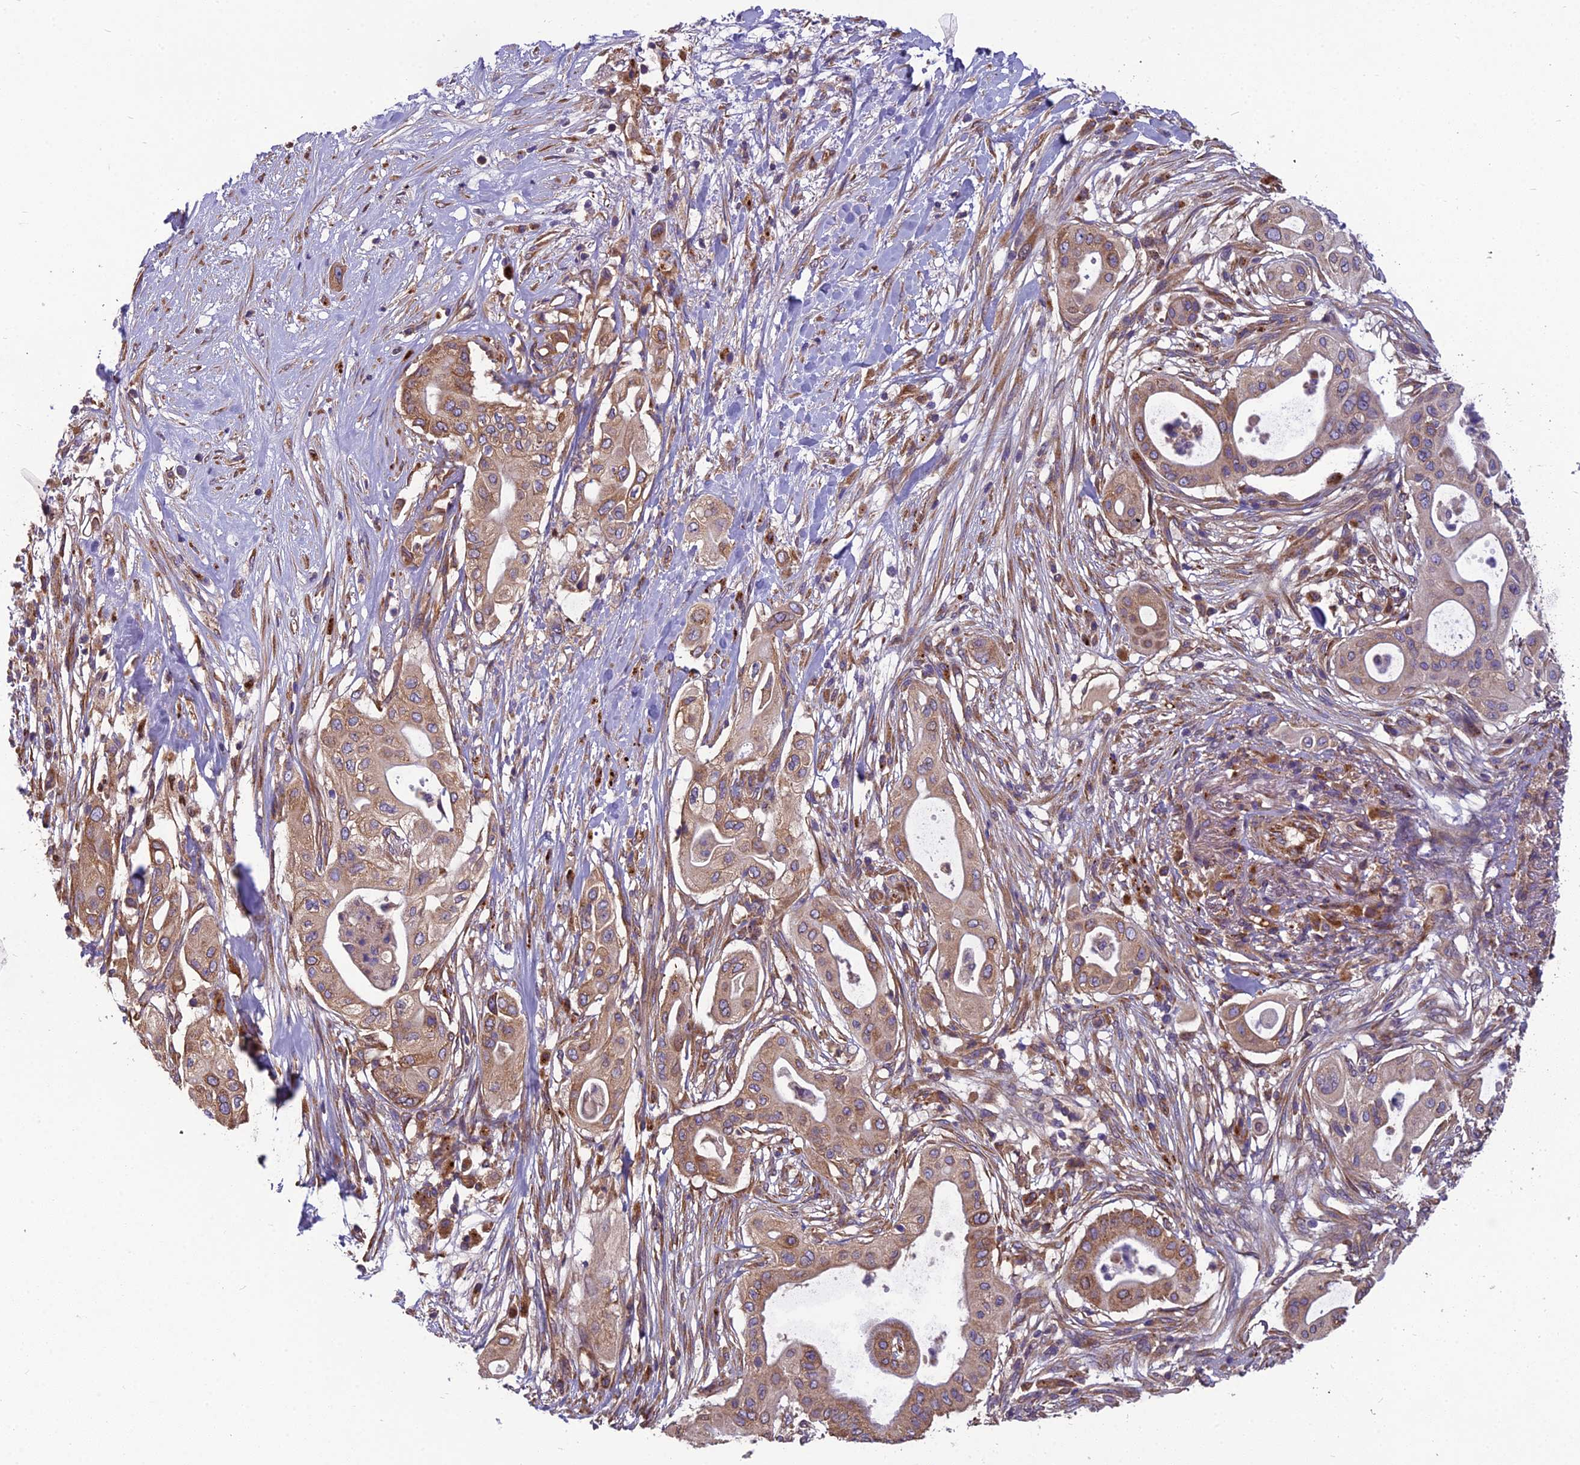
{"staining": {"intensity": "moderate", "quantity": ">75%", "location": "cytoplasmic/membranous"}, "tissue": "pancreatic cancer", "cell_type": "Tumor cells", "image_type": "cancer", "snomed": [{"axis": "morphology", "description": "Adenocarcinoma, NOS"}, {"axis": "topography", "description": "Pancreas"}], "caption": "This is an image of immunohistochemistry (IHC) staining of pancreatic cancer (adenocarcinoma), which shows moderate positivity in the cytoplasmic/membranous of tumor cells.", "gene": "SPDL1", "patient": {"sex": "male", "age": 68}}